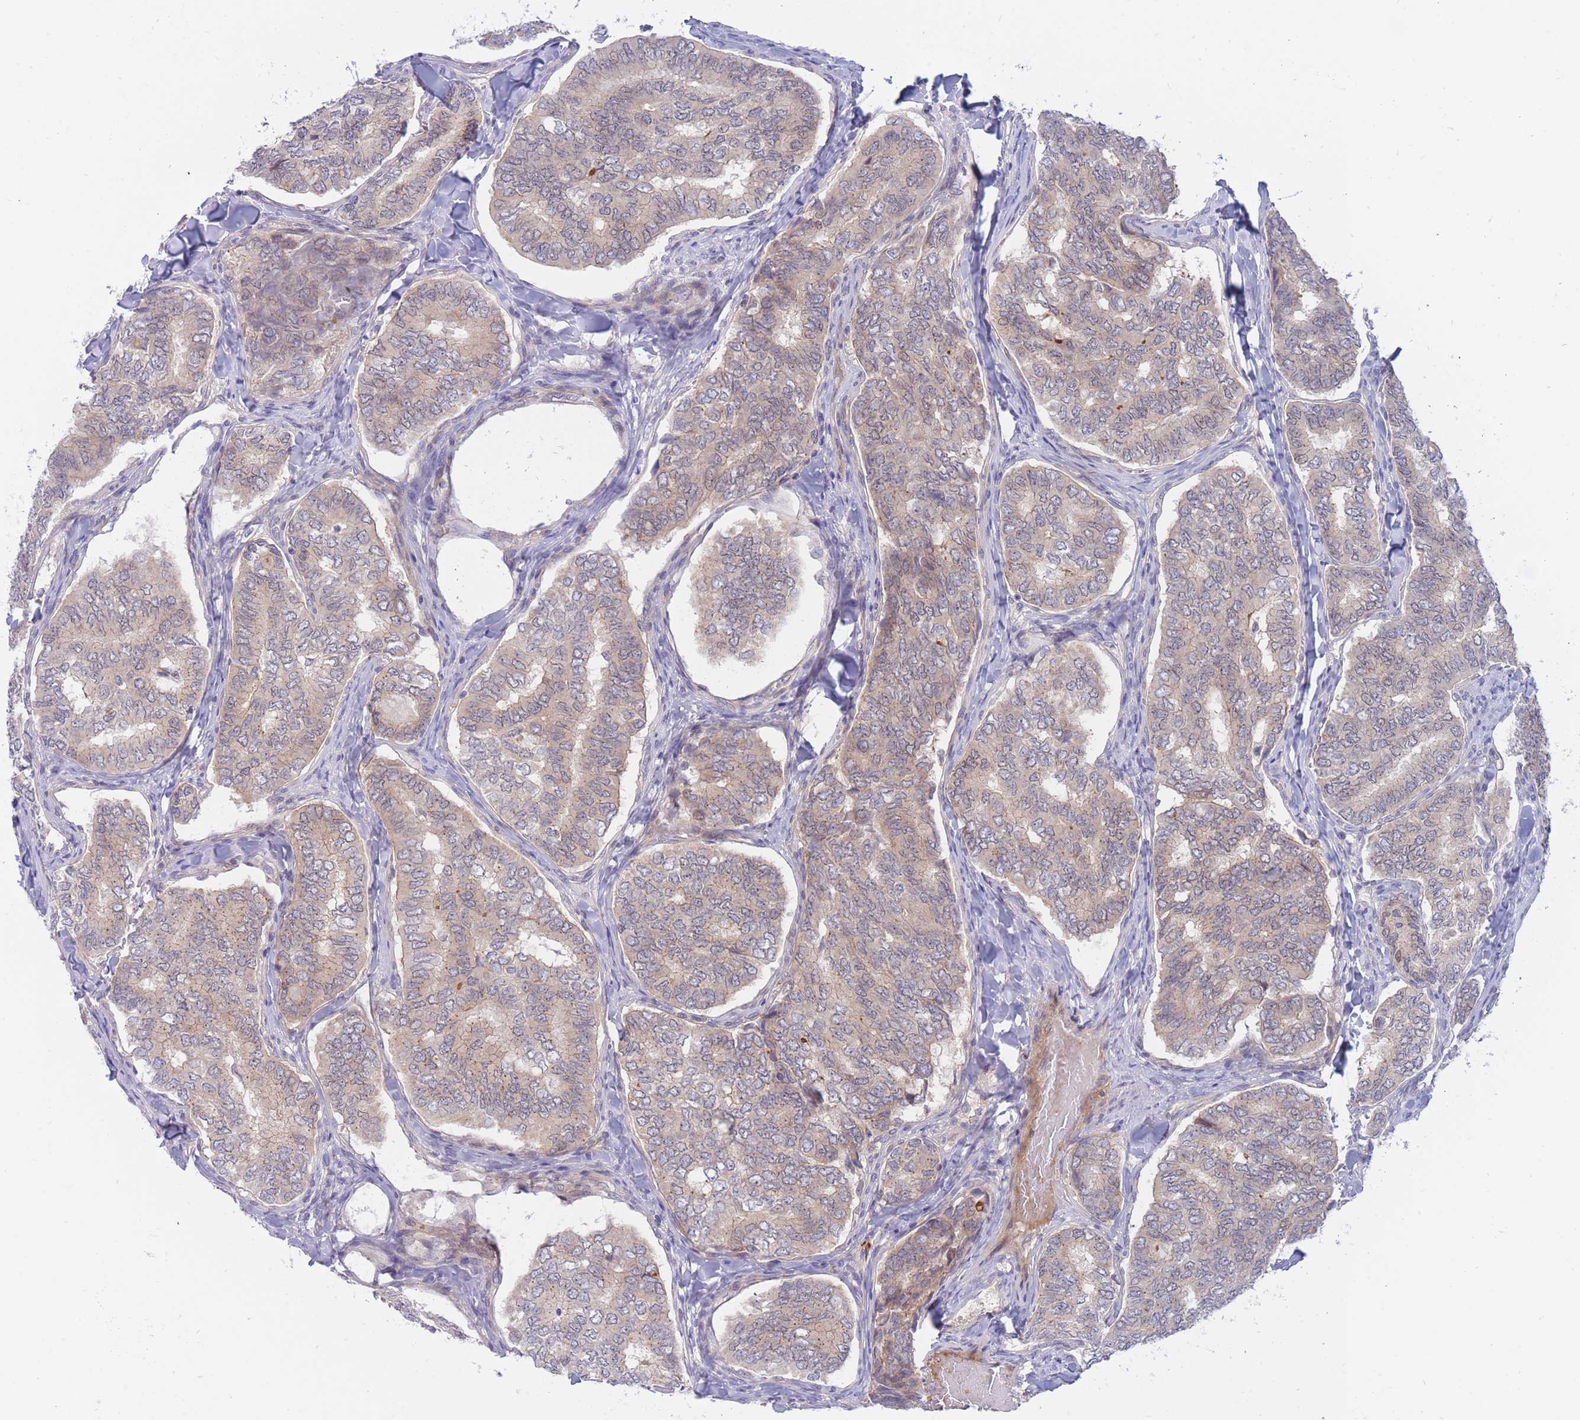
{"staining": {"intensity": "negative", "quantity": "none", "location": "none"}, "tissue": "thyroid cancer", "cell_type": "Tumor cells", "image_type": "cancer", "snomed": [{"axis": "morphology", "description": "Papillary adenocarcinoma, NOS"}, {"axis": "topography", "description": "Thyroid gland"}], "caption": "Histopathology image shows no protein expression in tumor cells of thyroid cancer (papillary adenocarcinoma) tissue.", "gene": "APOL4", "patient": {"sex": "female", "age": 35}}